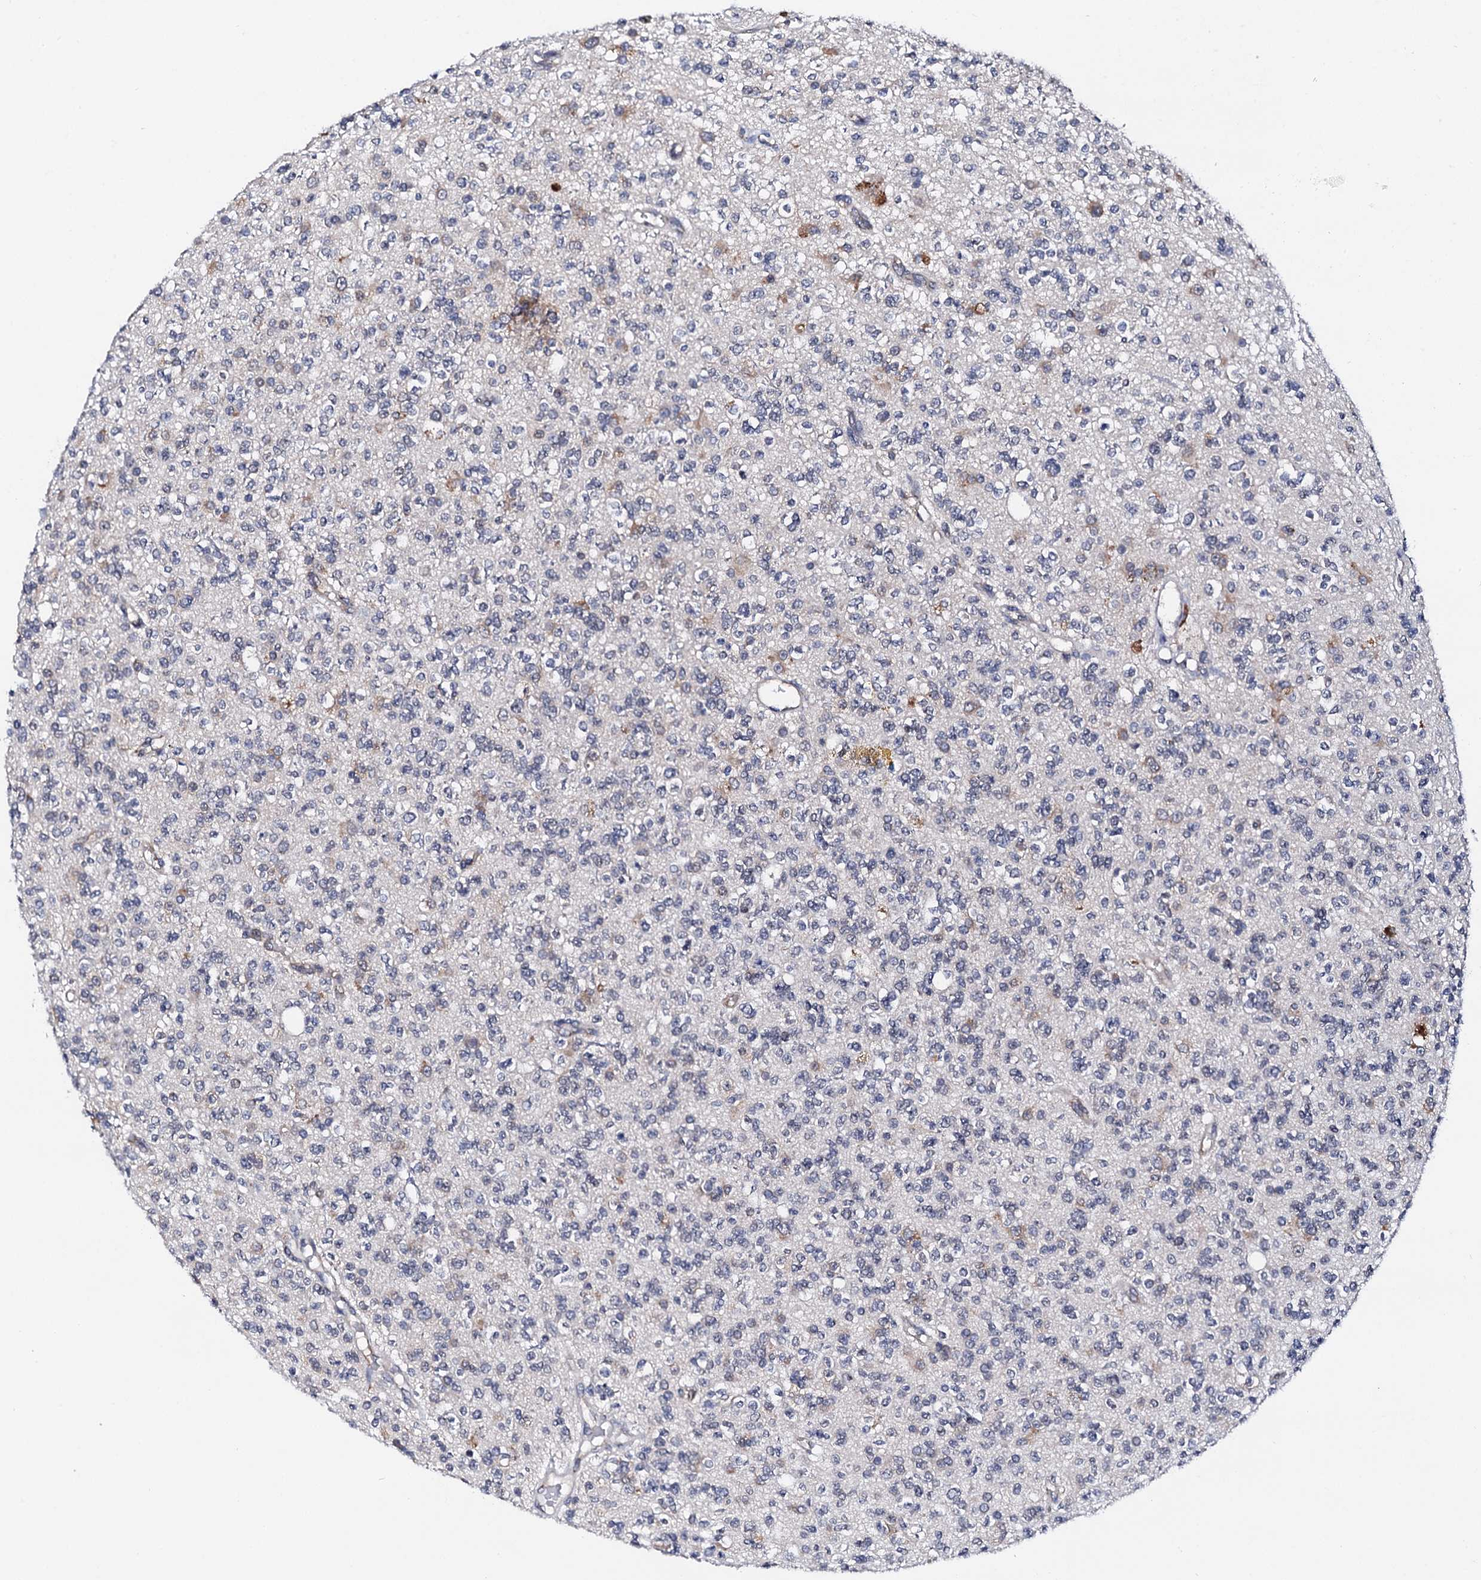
{"staining": {"intensity": "negative", "quantity": "none", "location": "none"}, "tissue": "glioma", "cell_type": "Tumor cells", "image_type": "cancer", "snomed": [{"axis": "morphology", "description": "Glioma, malignant, High grade"}, {"axis": "topography", "description": "Brain"}], "caption": "Immunohistochemical staining of glioma exhibits no significant positivity in tumor cells.", "gene": "NUP58", "patient": {"sex": "male", "age": 34}}